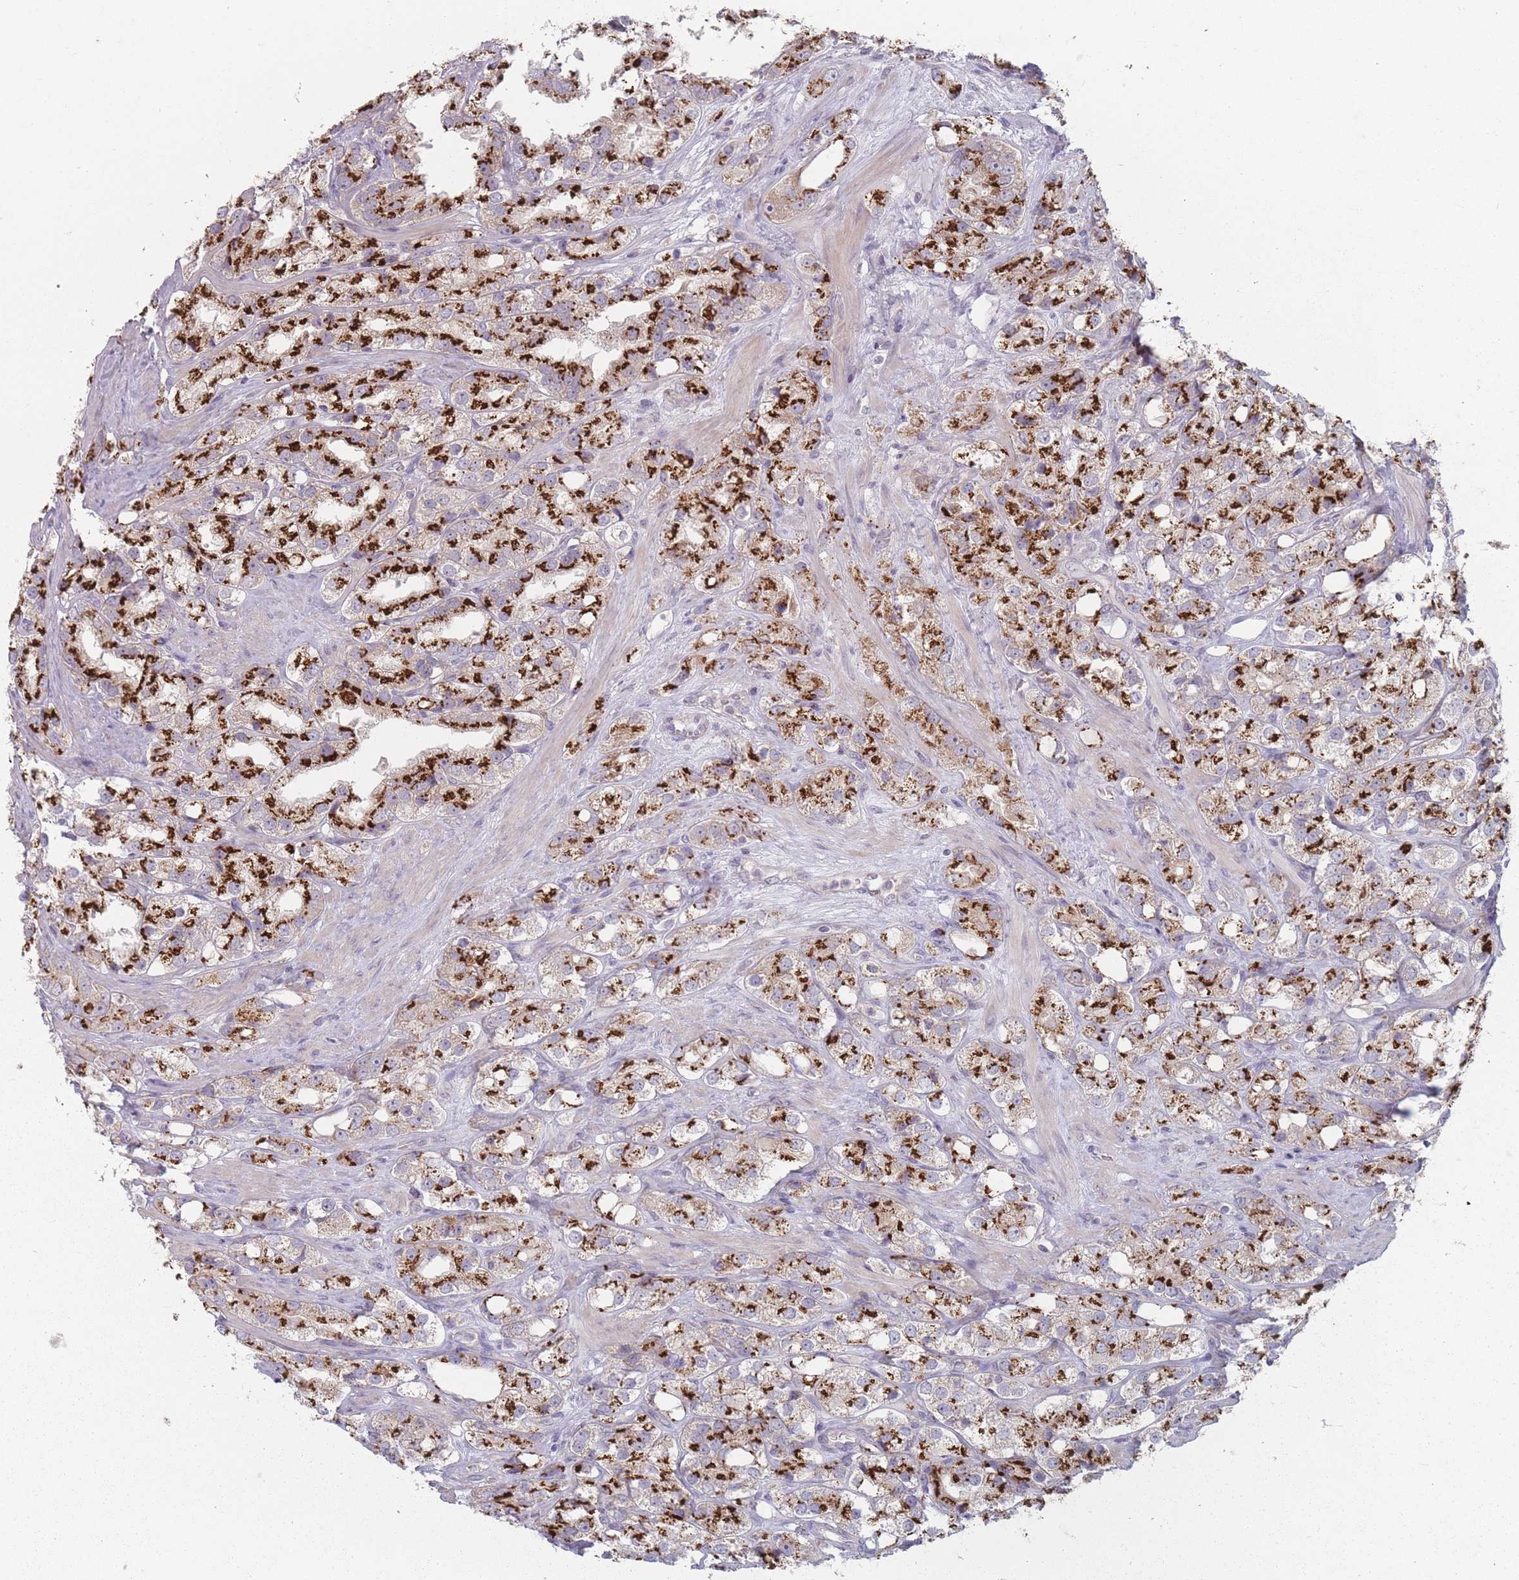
{"staining": {"intensity": "strong", "quantity": ">75%", "location": "cytoplasmic/membranous"}, "tissue": "prostate cancer", "cell_type": "Tumor cells", "image_type": "cancer", "snomed": [{"axis": "morphology", "description": "Adenocarcinoma, NOS"}, {"axis": "topography", "description": "Prostate"}], "caption": "Immunohistochemistry (IHC) (DAB (3,3'-diaminobenzidine)) staining of prostate cancer (adenocarcinoma) shows strong cytoplasmic/membranous protein expression in about >75% of tumor cells. The protein of interest is stained brown, and the nuclei are stained in blue (DAB IHC with brightfield microscopy, high magnification).", "gene": "AKAIN1", "patient": {"sex": "male", "age": 79}}